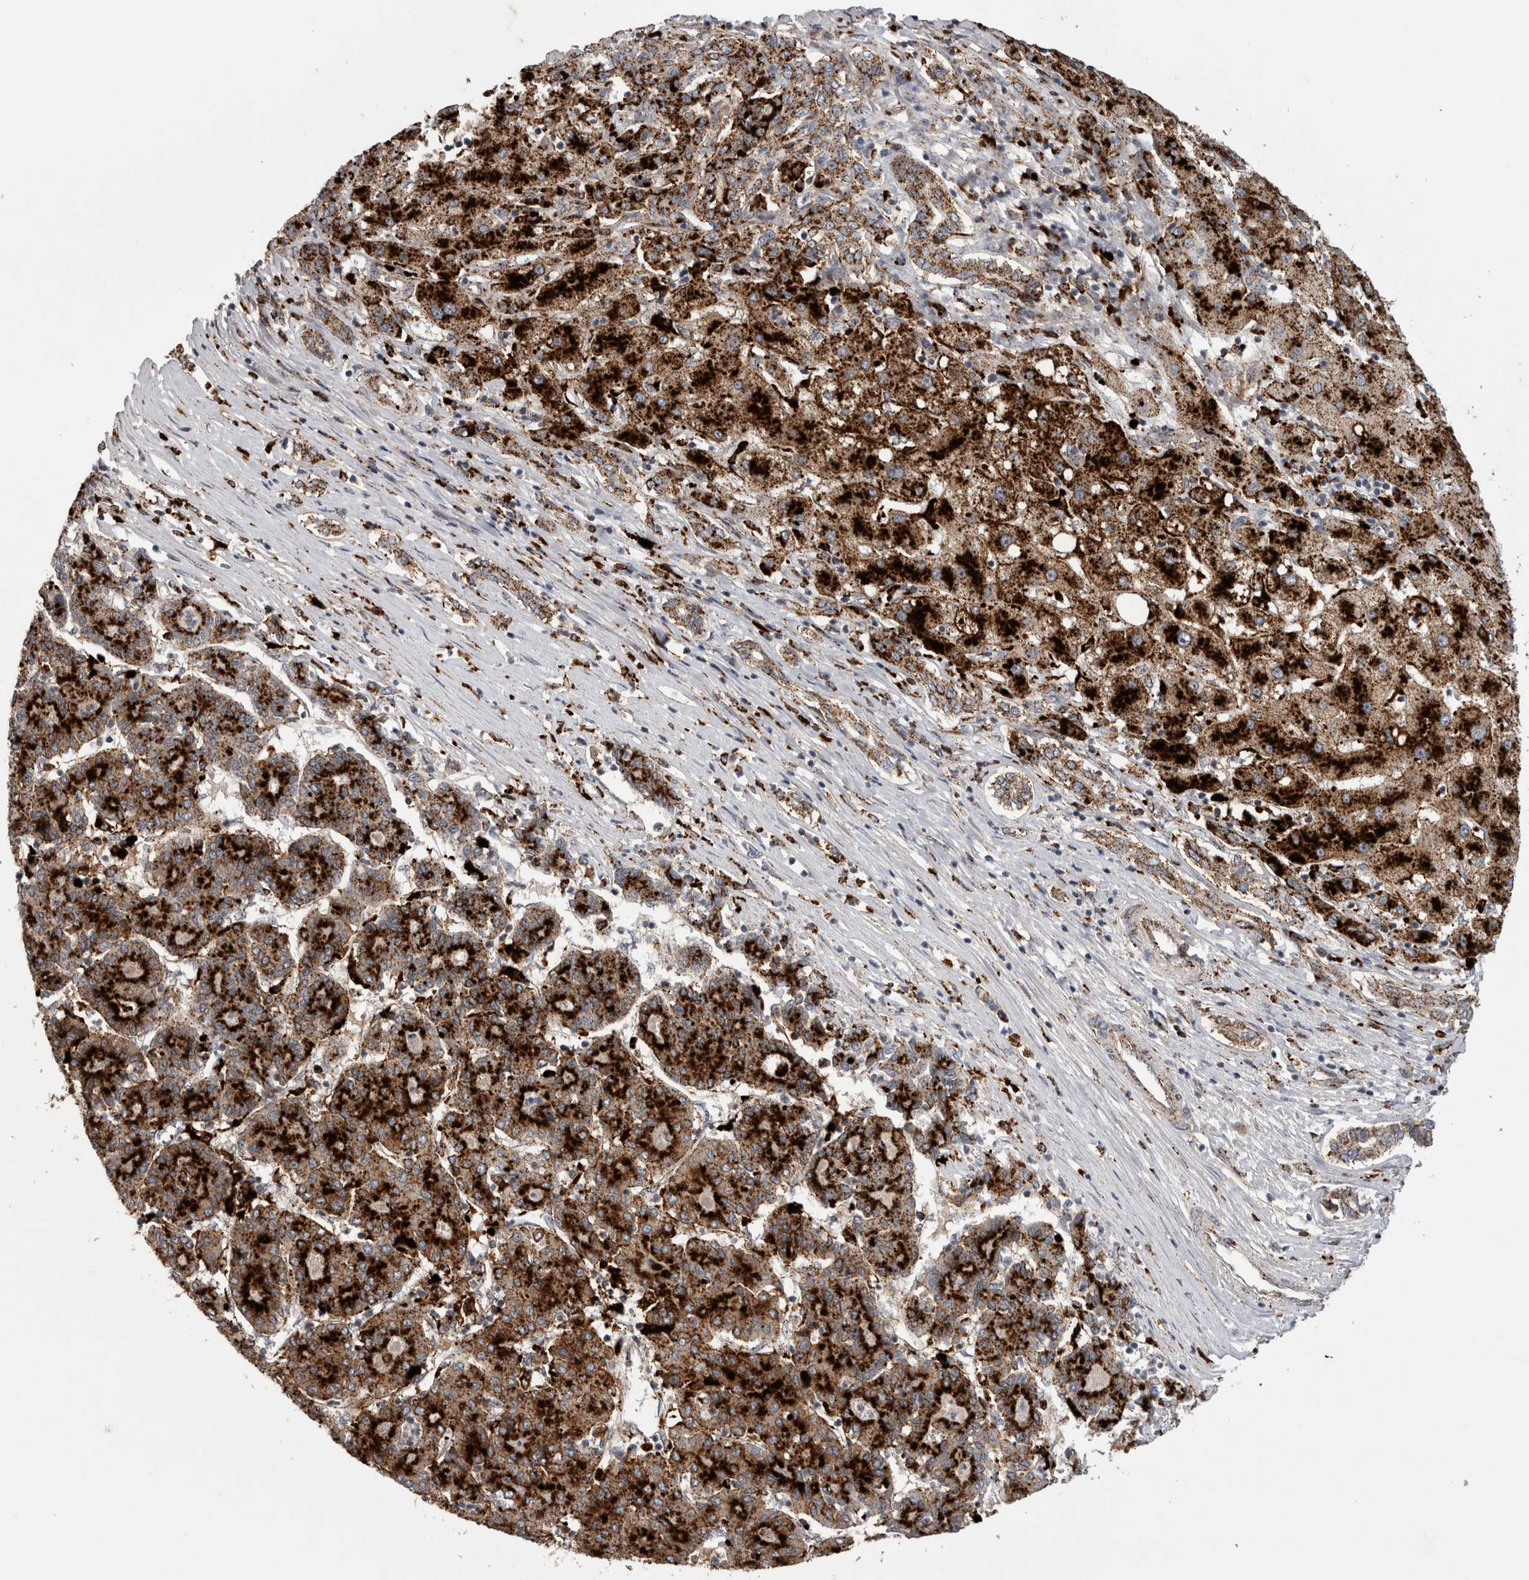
{"staining": {"intensity": "strong", "quantity": ">75%", "location": "cytoplasmic/membranous"}, "tissue": "liver cancer", "cell_type": "Tumor cells", "image_type": "cancer", "snomed": [{"axis": "morphology", "description": "Carcinoma, Hepatocellular, NOS"}, {"axis": "topography", "description": "Liver"}], "caption": "Protein staining displays strong cytoplasmic/membranous expression in approximately >75% of tumor cells in liver cancer.", "gene": "CTSZ", "patient": {"sex": "male", "age": 65}}